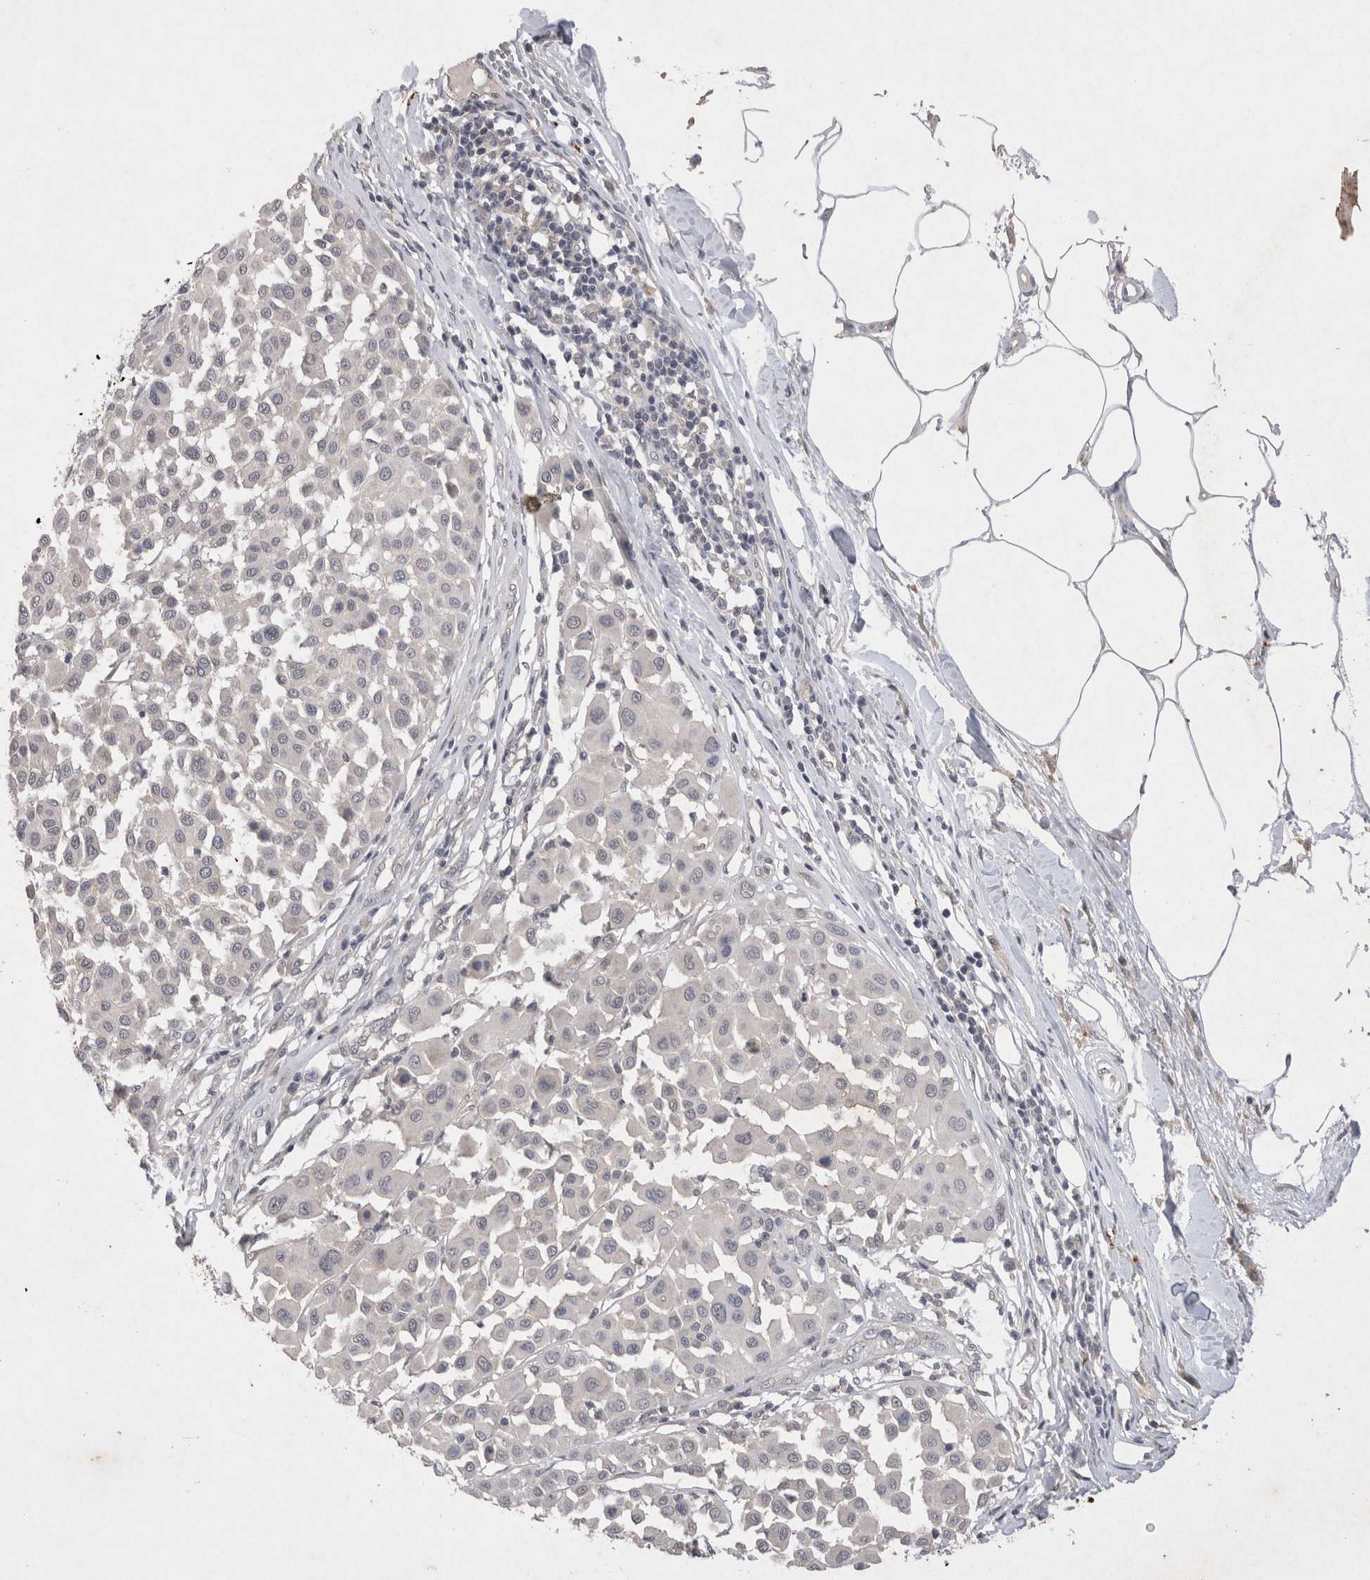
{"staining": {"intensity": "negative", "quantity": "none", "location": "none"}, "tissue": "melanoma", "cell_type": "Tumor cells", "image_type": "cancer", "snomed": [{"axis": "morphology", "description": "Malignant melanoma, Metastatic site"}, {"axis": "topography", "description": "Soft tissue"}], "caption": "Immunohistochemistry (IHC) of human malignant melanoma (metastatic site) exhibits no staining in tumor cells.", "gene": "RASSF3", "patient": {"sex": "male", "age": 41}}